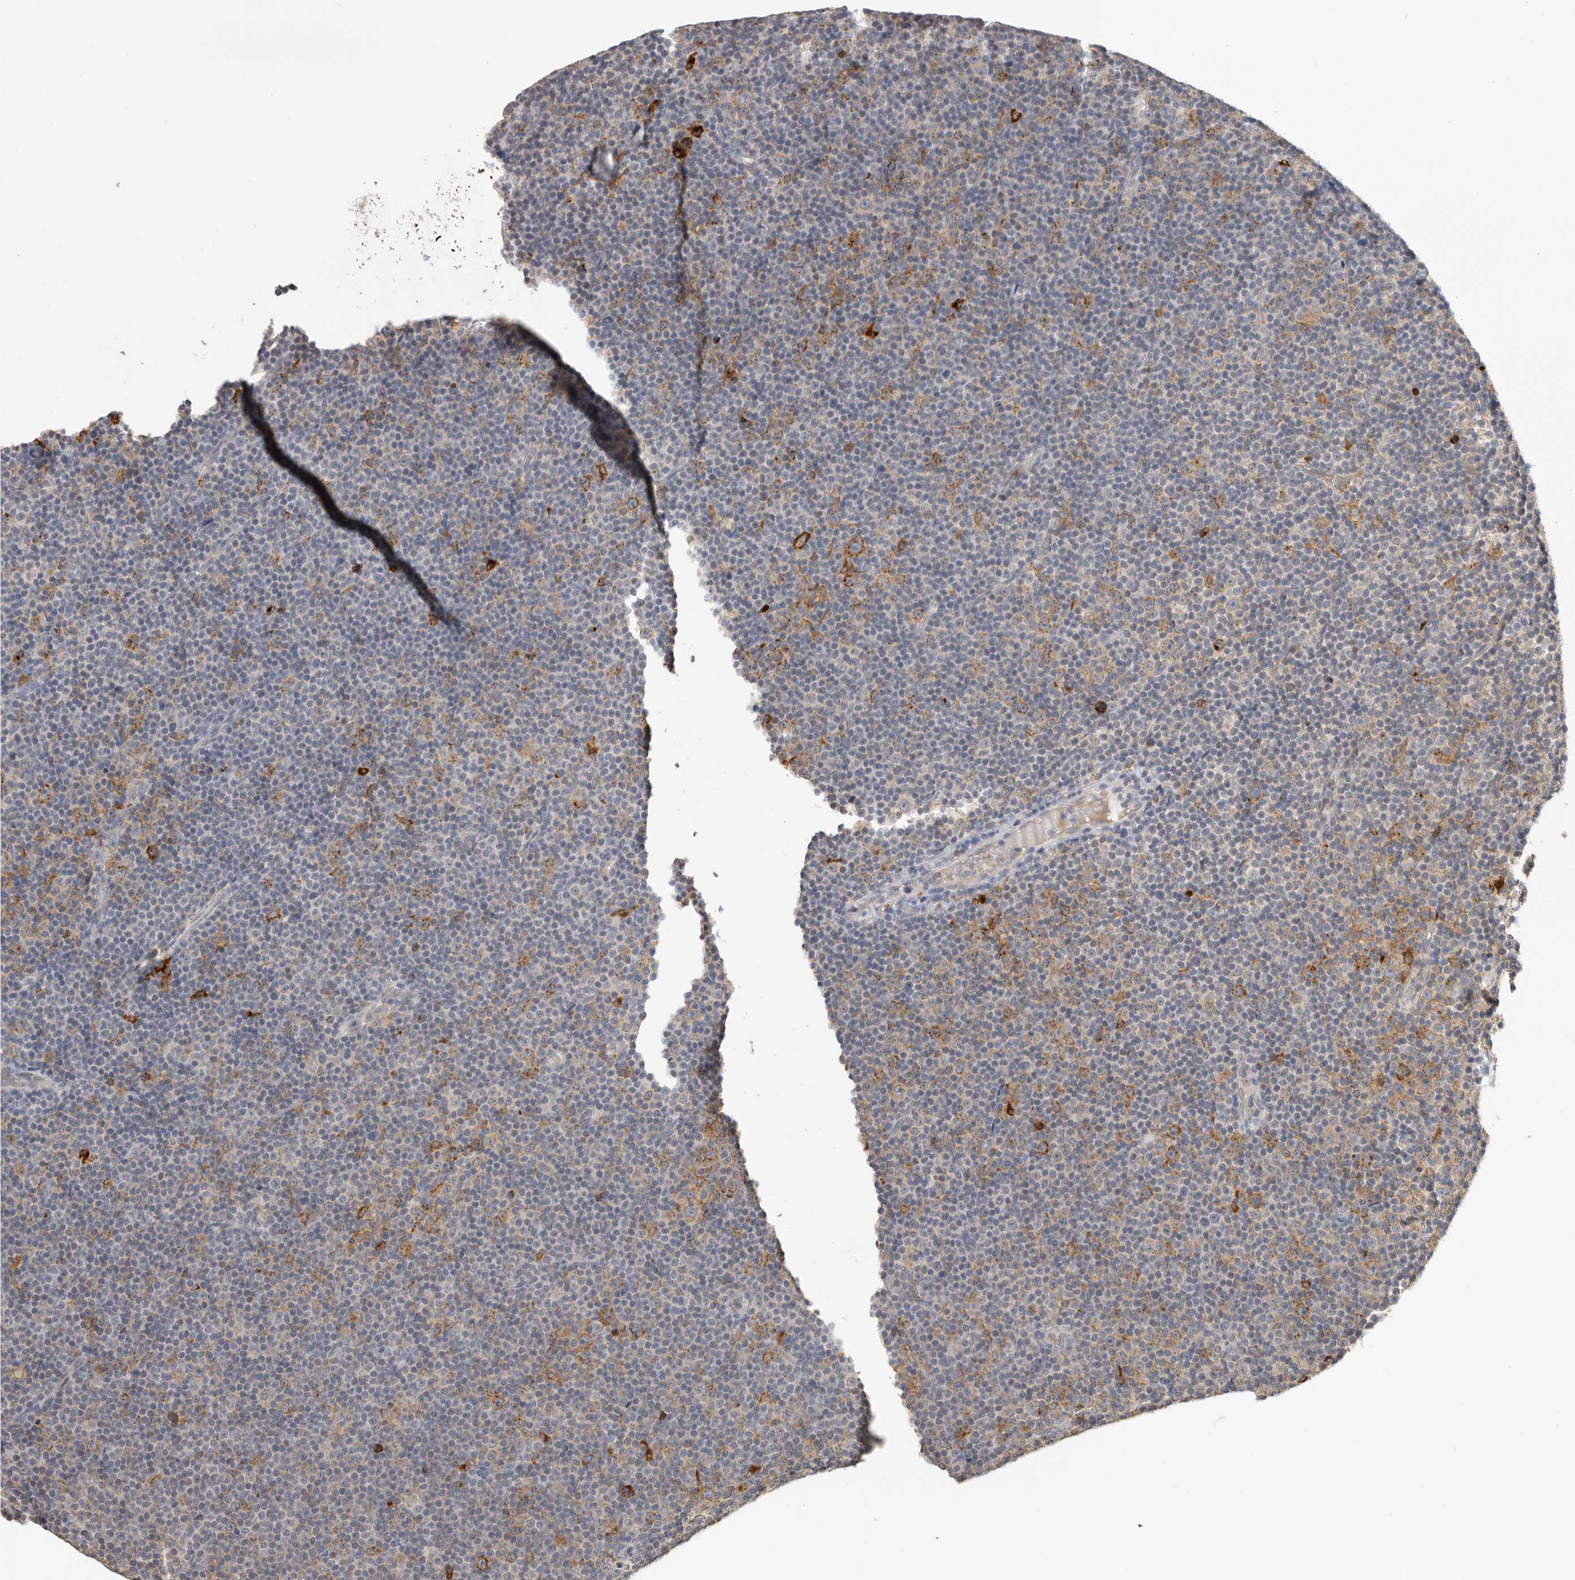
{"staining": {"intensity": "moderate", "quantity": "25%-75%", "location": "cytoplasmic/membranous"}, "tissue": "lymphoma", "cell_type": "Tumor cells", "image_type": "cancer", "snomed": [{"axis": "morphology", "description": "Malignant lymphoma, non-Hodgkin's type, Low grade"}, {"axis": "topography", "description": "Lymph node"}], "caption": "About 25%-75% of tumor cells in lymphoma reveal moderate cytoplasmic/membranous protein staining as visualized by brown immunohistochemical staining.", "gene": "TFRC", "patient": {"sex": "female", "age": 67}}